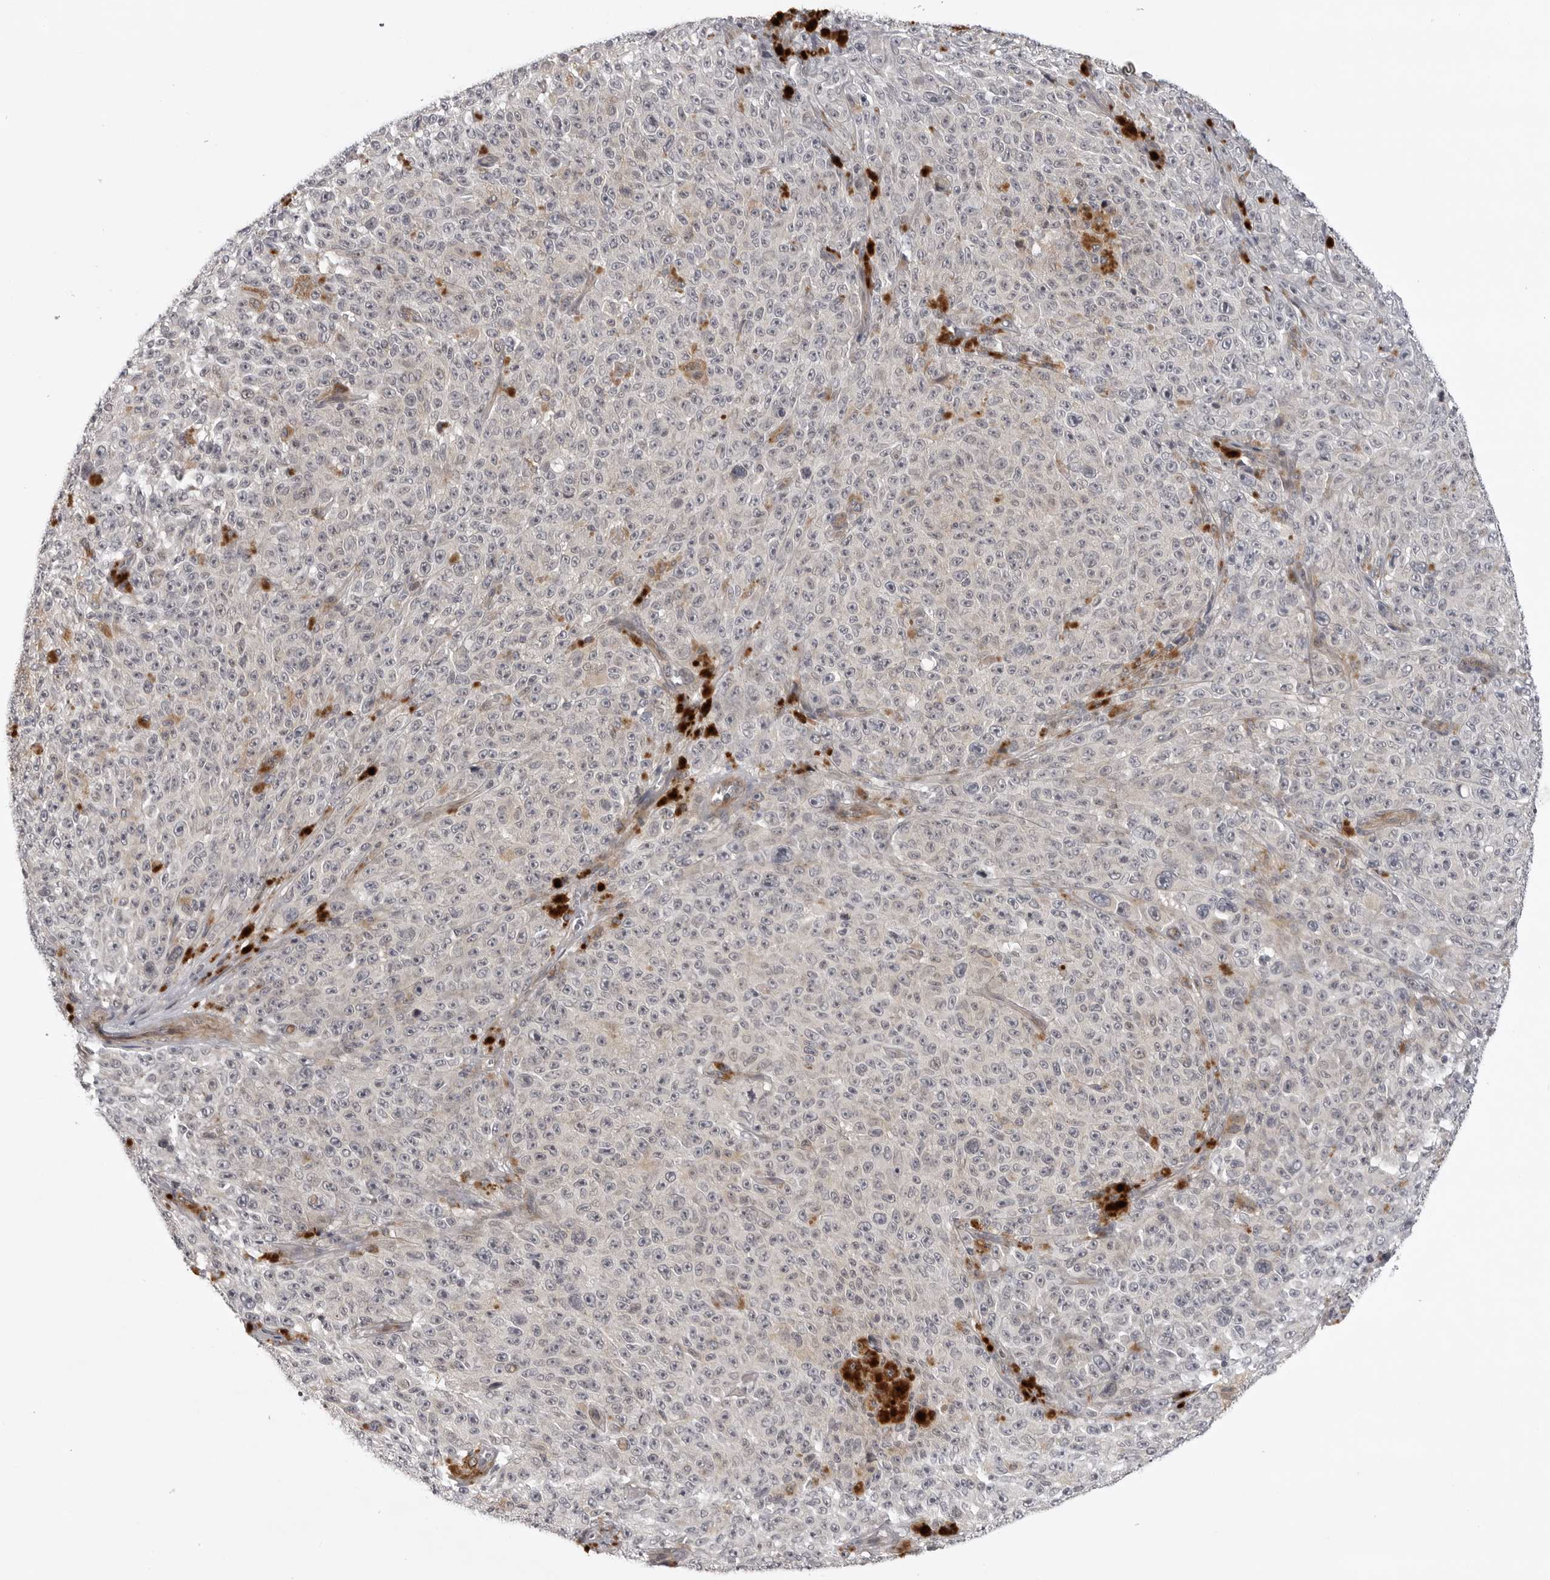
{"staining": {"intensity": "negative", "quantity": "none", "location": "none"}, "tissue": "melanoma", "cell_type": "Tumor cells", "image_type": "cancer", "snomed": [{"axis": "morphology", "description": "Malignant melanoma, NOS"}, {"axis": "topography", "description": "Skin"}], "caption": "Immunohistochemistry photomicrograph of melanoma stained for a protein (brown), which demonstrates no staining in tumor cells.", "gene": "CD300LD", "patient": {"sex": "female", "age": 82}}